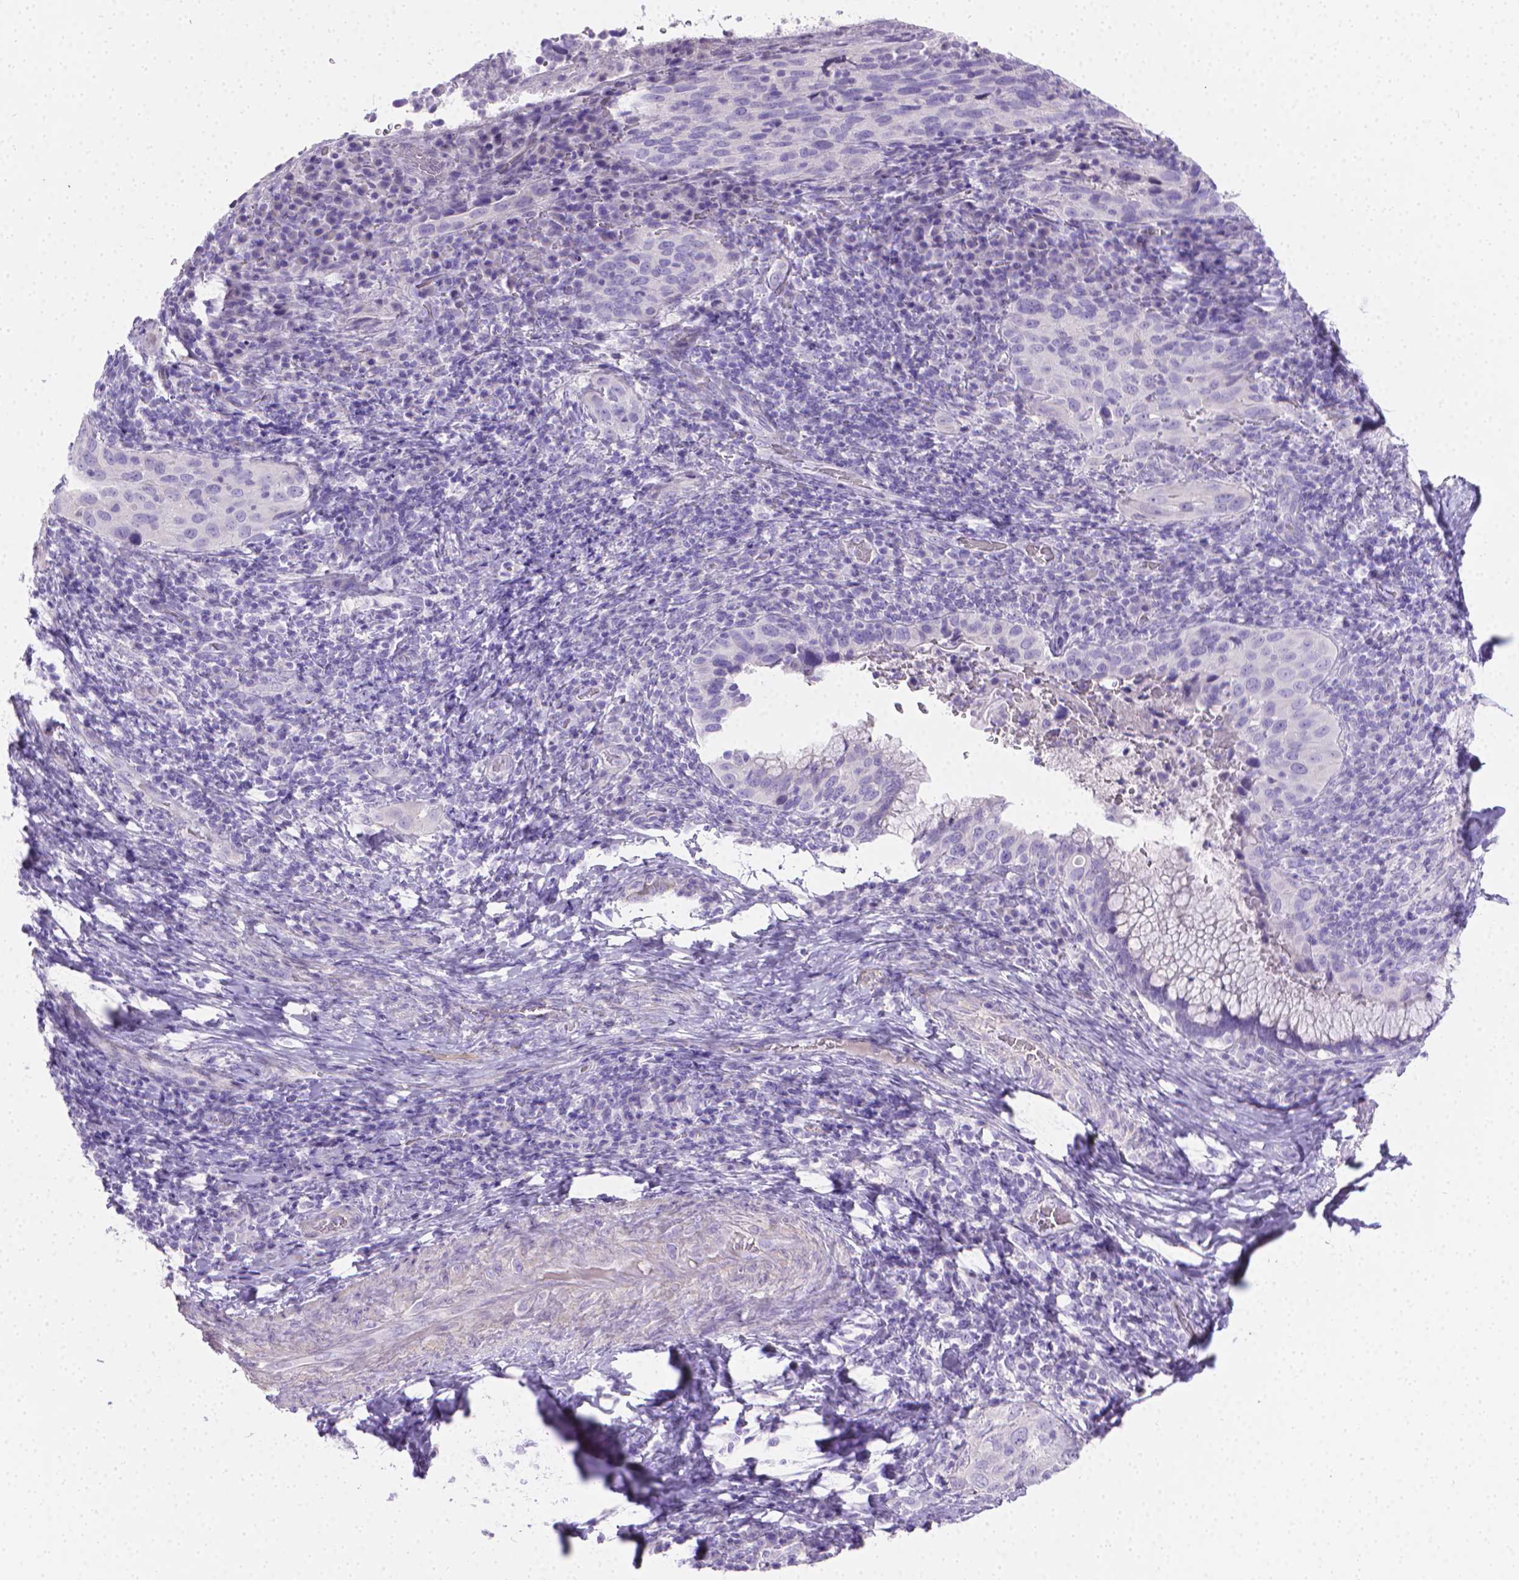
{"staining": {"intensity": "negative", "quantity": "none", "location": "none"}, "tissue": "cervical cancer", "cell_type": "Tumor cells", "image_type": "cancer", "snomed": [{"axis": "morphology", "description": "Normal tissue, NOS"}, {"axis": "morphology", "description": "Squamous cell carcinoma, NOS"}, {"axis": "topography", "description": "Cervix"}], "caption": "Cervical cancer stained for a protein using IHC exhibits no expression tumor cells.", "gene": "PNMA2", "patient": {"sex": "female", "age": 51}}